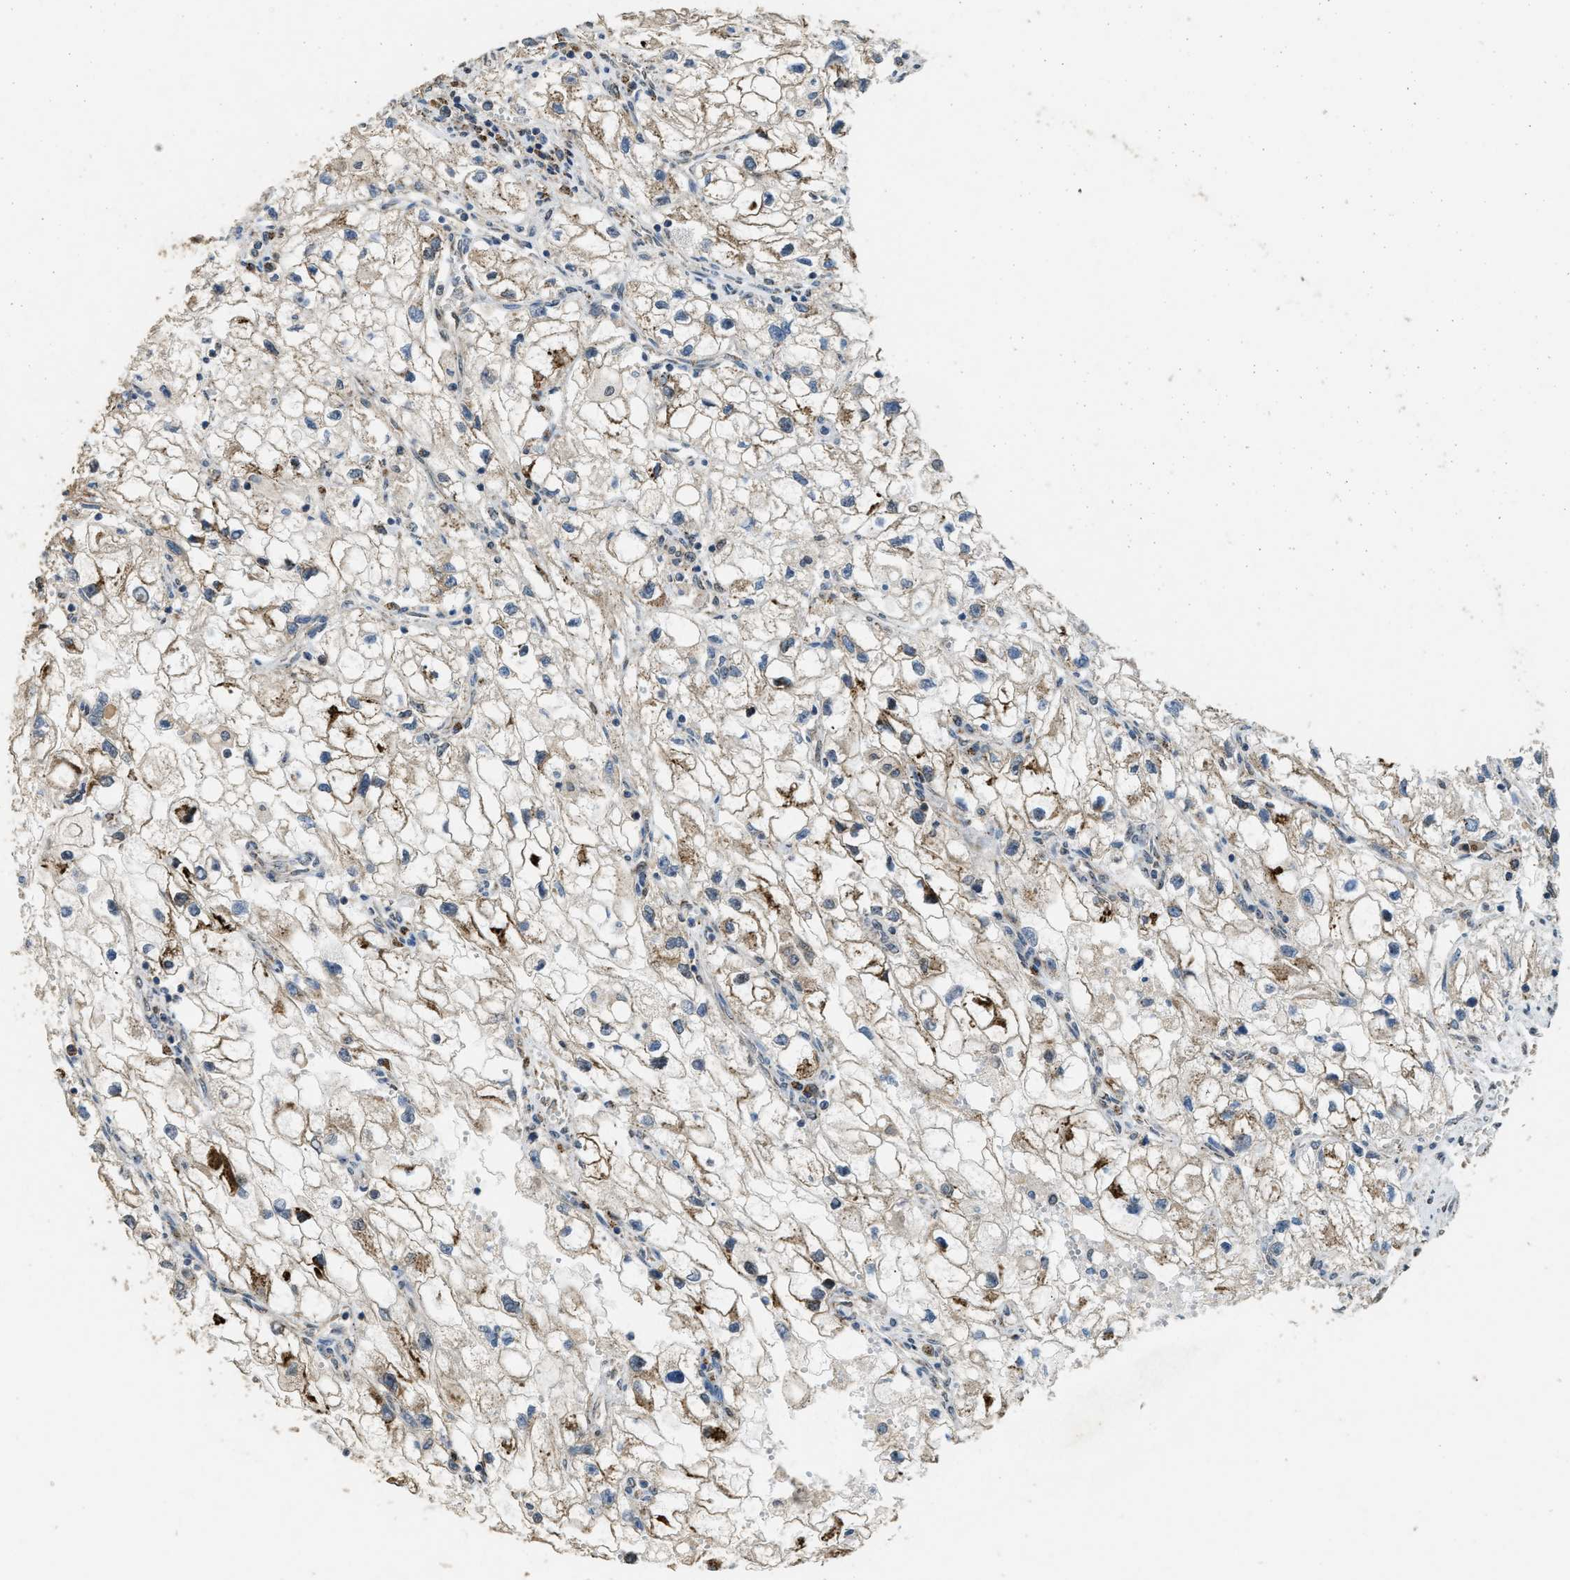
{"staining": {"intensity": "moderate", "quantity": ">75%", "location": "cytoplasmic/membranous"}, "tissue": "renal cancer", "cell_type": "Tumor cells", "image_type": "cancer", "snomed": [{"axis": "morphology", "description": "Adenocarcinoma, NOS"}, {"axis": "topography", "description": "Kidney"}], "caption": "Approximately >75% of tumor cells in human renal adenocarcinoma reveal moderate cytoplasmic/membranous protein positivity as visualized by brown immunohistochemical staining.", "gene": "IPO7", "patient": {"sex": "female", "age": 70}}